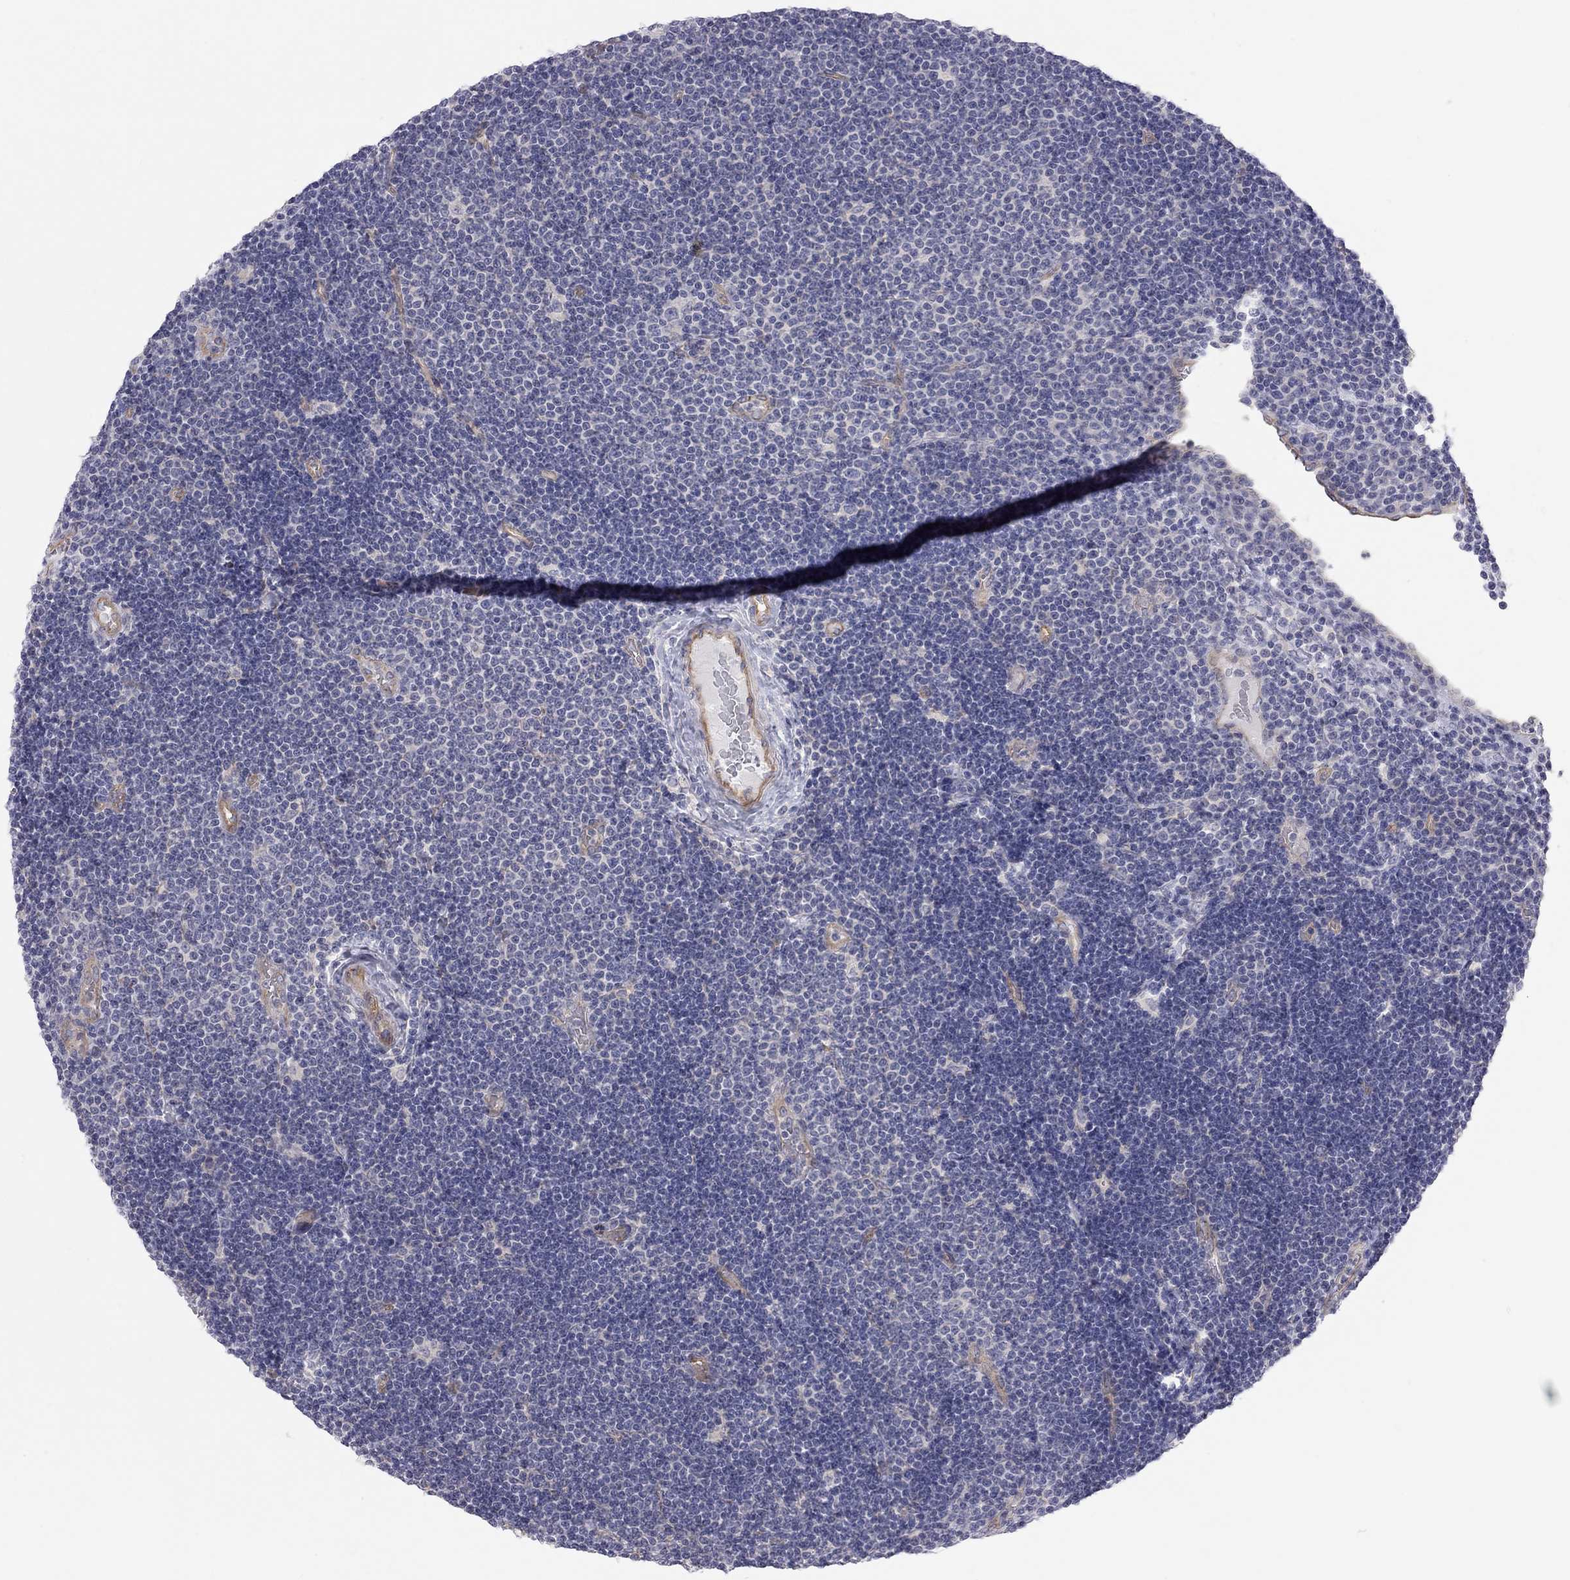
{"staining": {"intensity": "negative", "quantity": "none", "location": "none"}, "tissue": "lymphoma", "cell_type": "Tumor cells", "image_type": "cancer", "snomed": [{"axis": "morphology", "description": "Malignant lymphoma, non-Hodgkin's type, Low grade"}, {"axis": "topography", "description": "Brain"}], "caption": "Image shows no significant protein positivity in tumor cells of lymphoma. (DAB (3,3'-diaminobenzidine) IHC visualized using brightfield microscopy, high magnification).", "gene": "GPRC5B", "patient": {"sex": "female", "age": 66}}